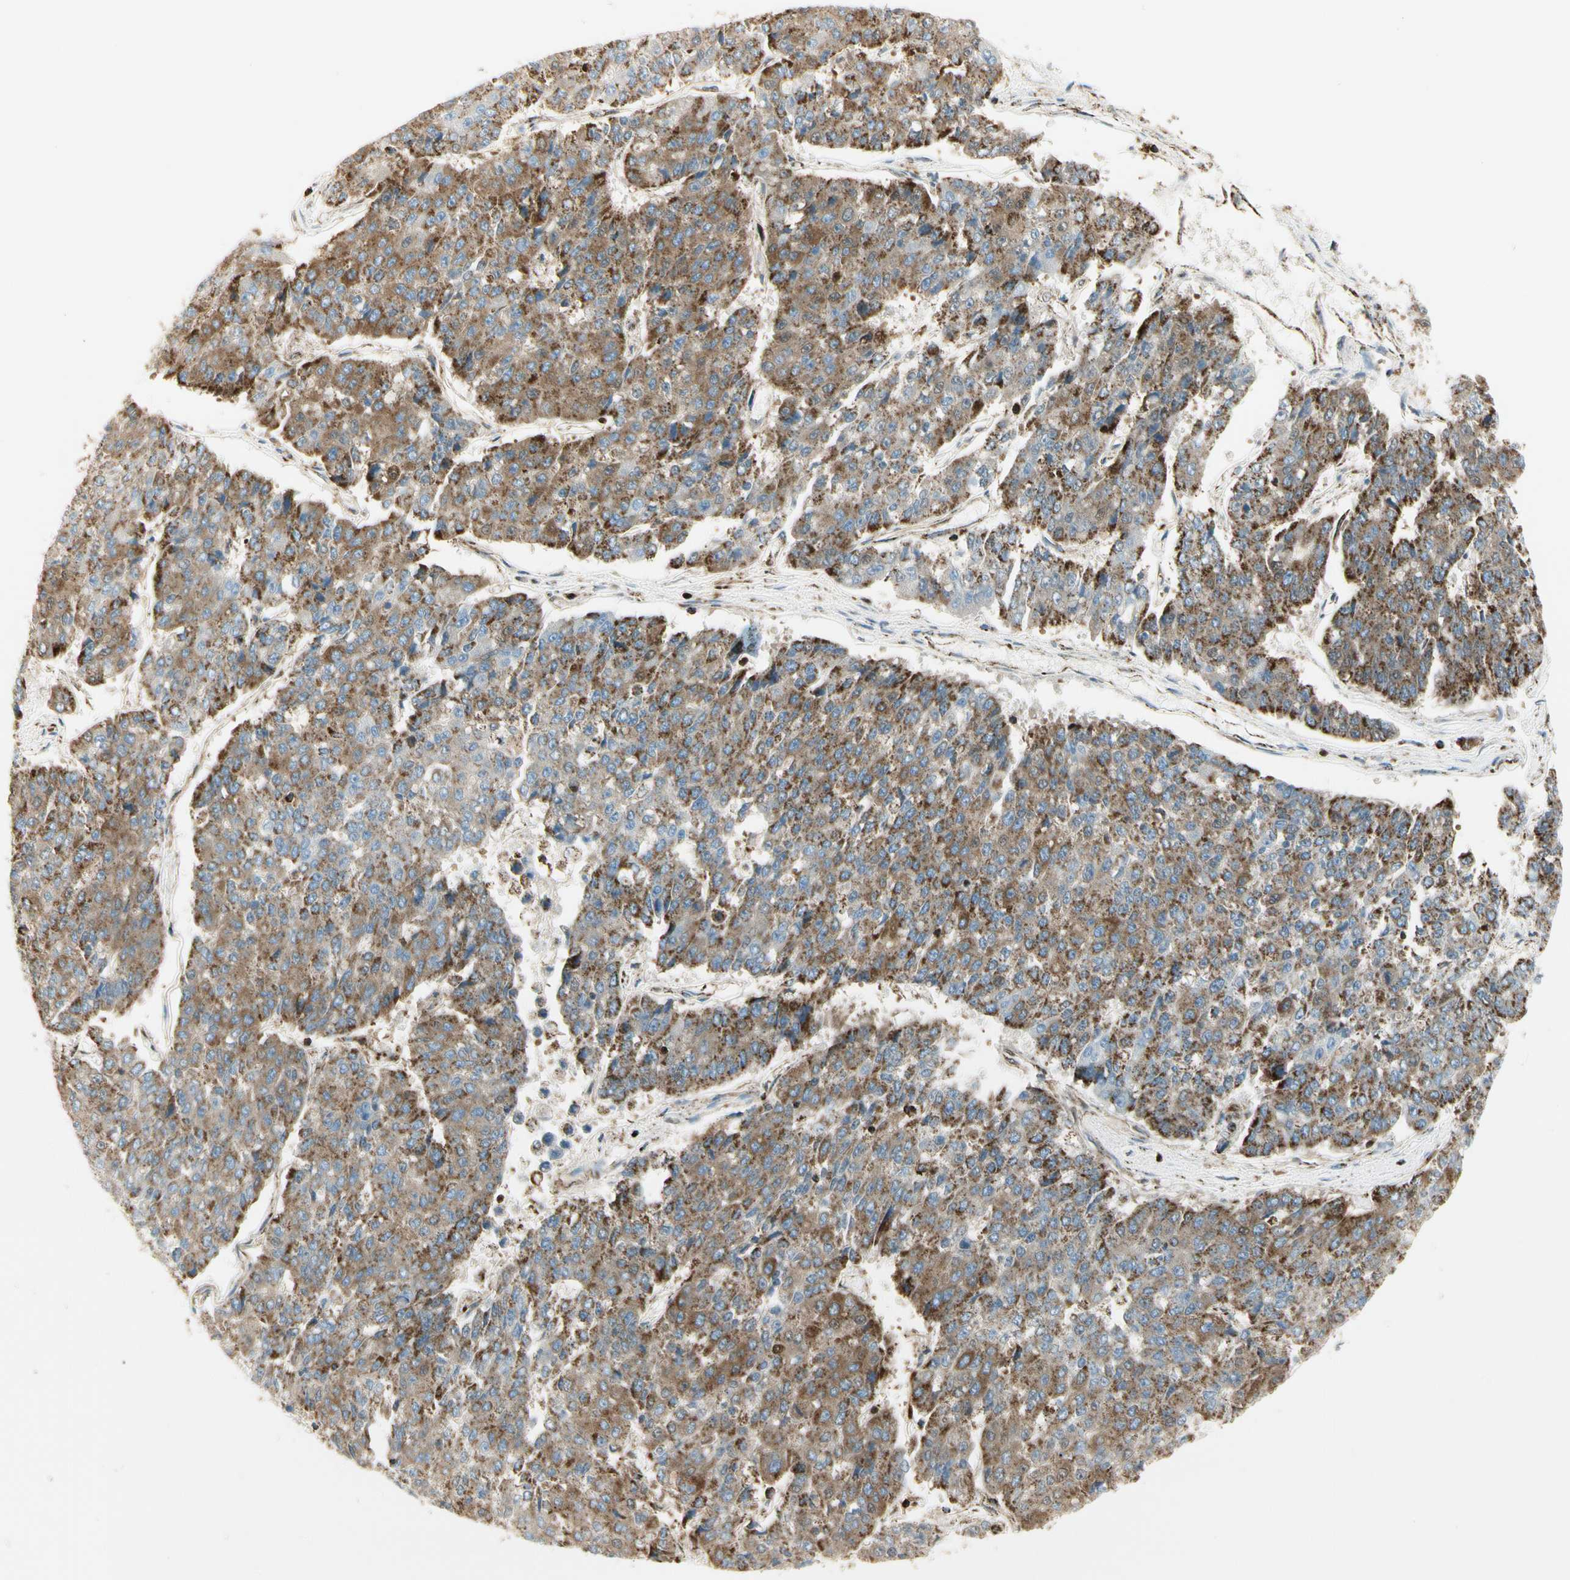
{"staining": {"intensity": "moderate", "quantity": ">75%", "location": "cytoplasmic/membranous"}, "tissue": "pancreatic cancer", "cell_type": "Tumor cells", "image_type": "cancer", "snomed": [{"axis": "morphology", "description": "Adenocarcinoma, NOS"}, {"axis": "topography", "description": "Pancreas"}], "caption": "Protein expression analysis of human pancreatic adenocarcinoma reveals moderate cytoplasmic/membranous expression in approximately >75% of tumor cells.", "gene": "ME2", "patient": {"sex": "male", "age": 50}}